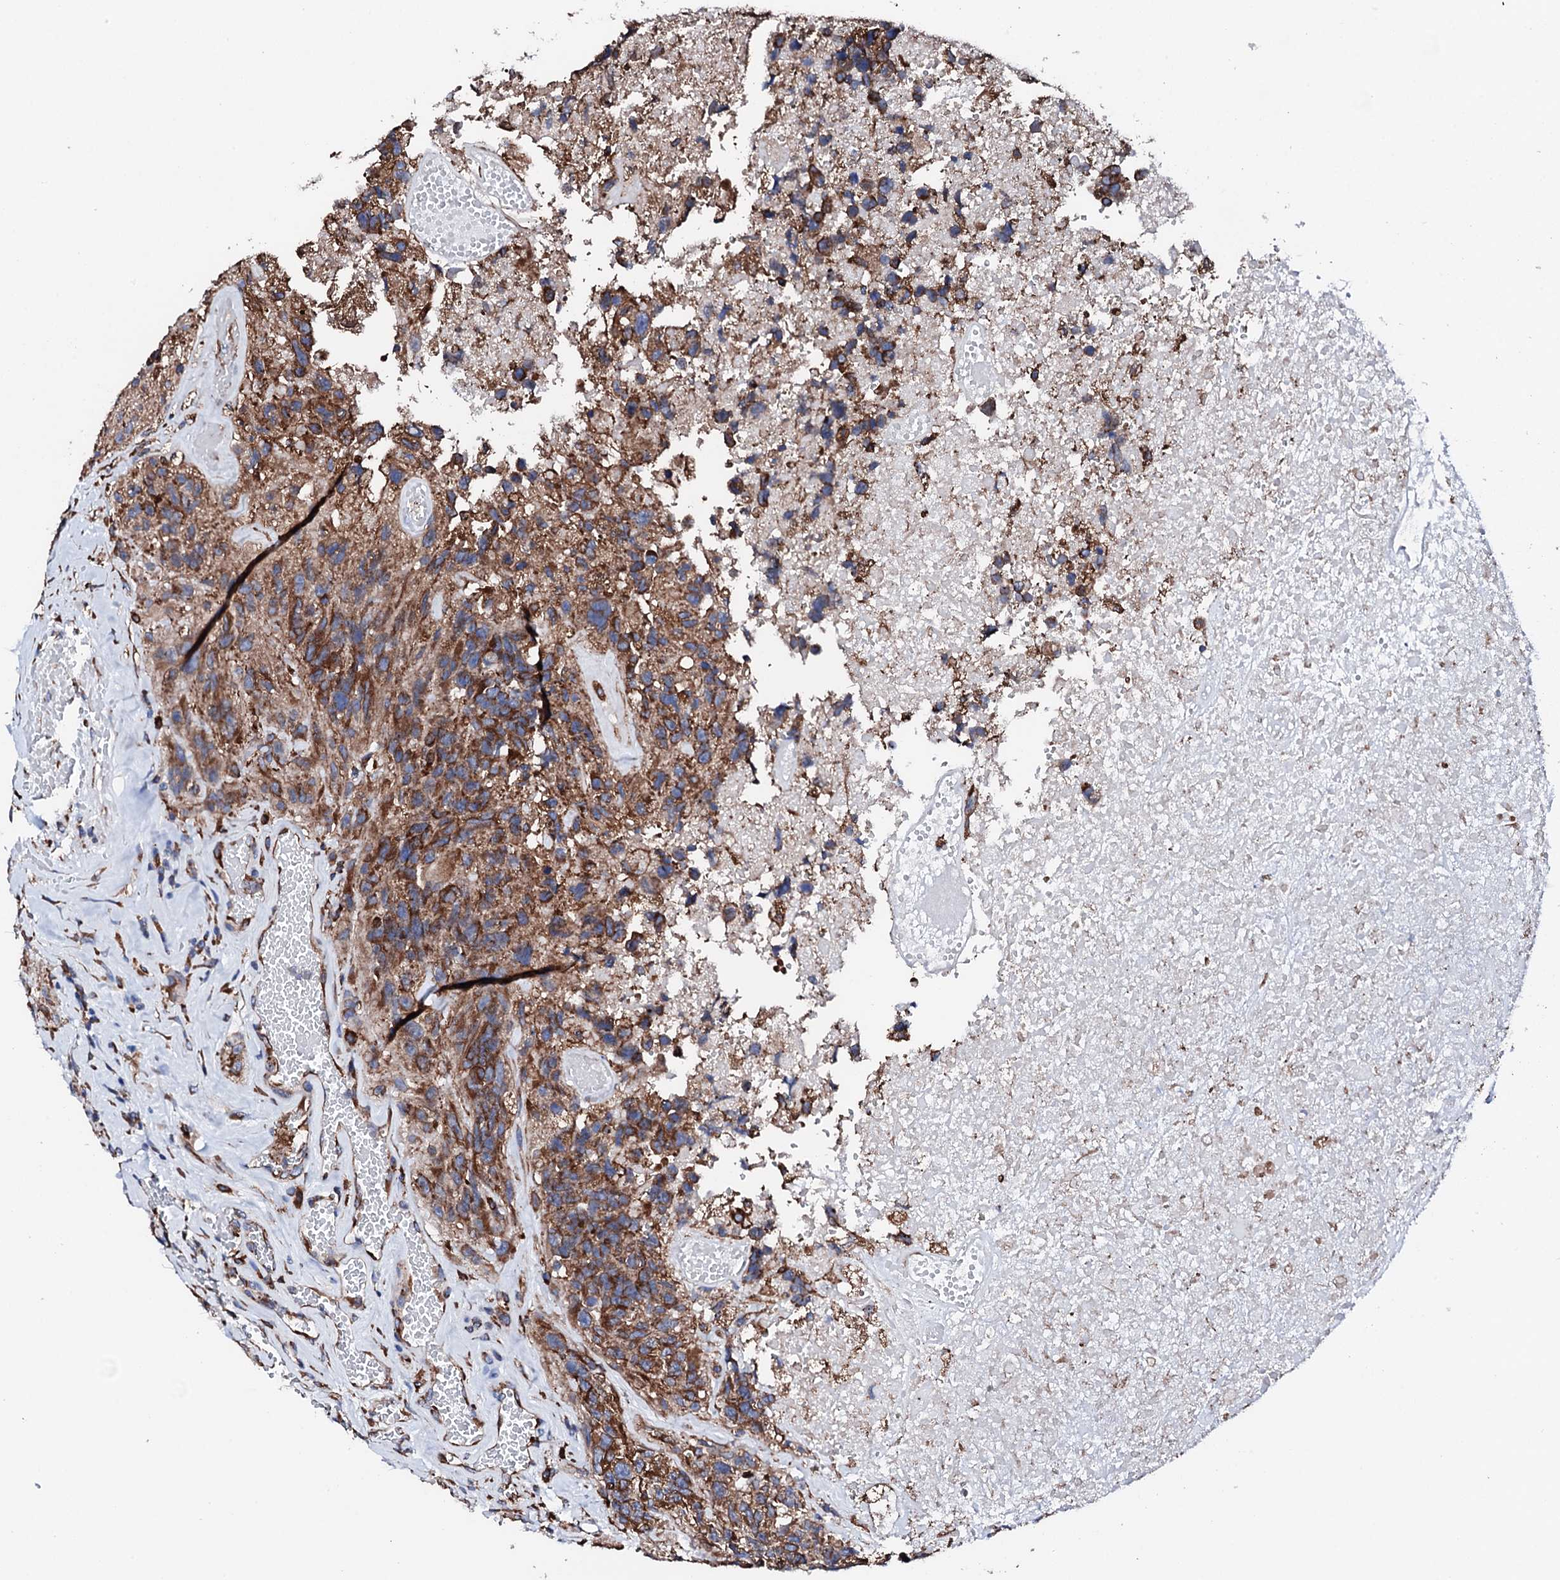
{"staining": {"intensity": "moderate", "quantity": ">75%", "location": "cytoplasmic/membranous"}, "tissue": "glioma", "cell_type": "Tumor cells", "image_type": "cancer", "snomed": [{"axis": "morphology", "description": "Glioma, malignant, High grade"}, {"axis": "topography", "description": "Brain"}], "caption": "Glioma stained for a protein (brown) exhibits moderate cytoplasmic/membranous positive expression in about >75% of tumor cells.", "gene": "AMDHD1", "patient": {"sex": "male", "age": 69}}